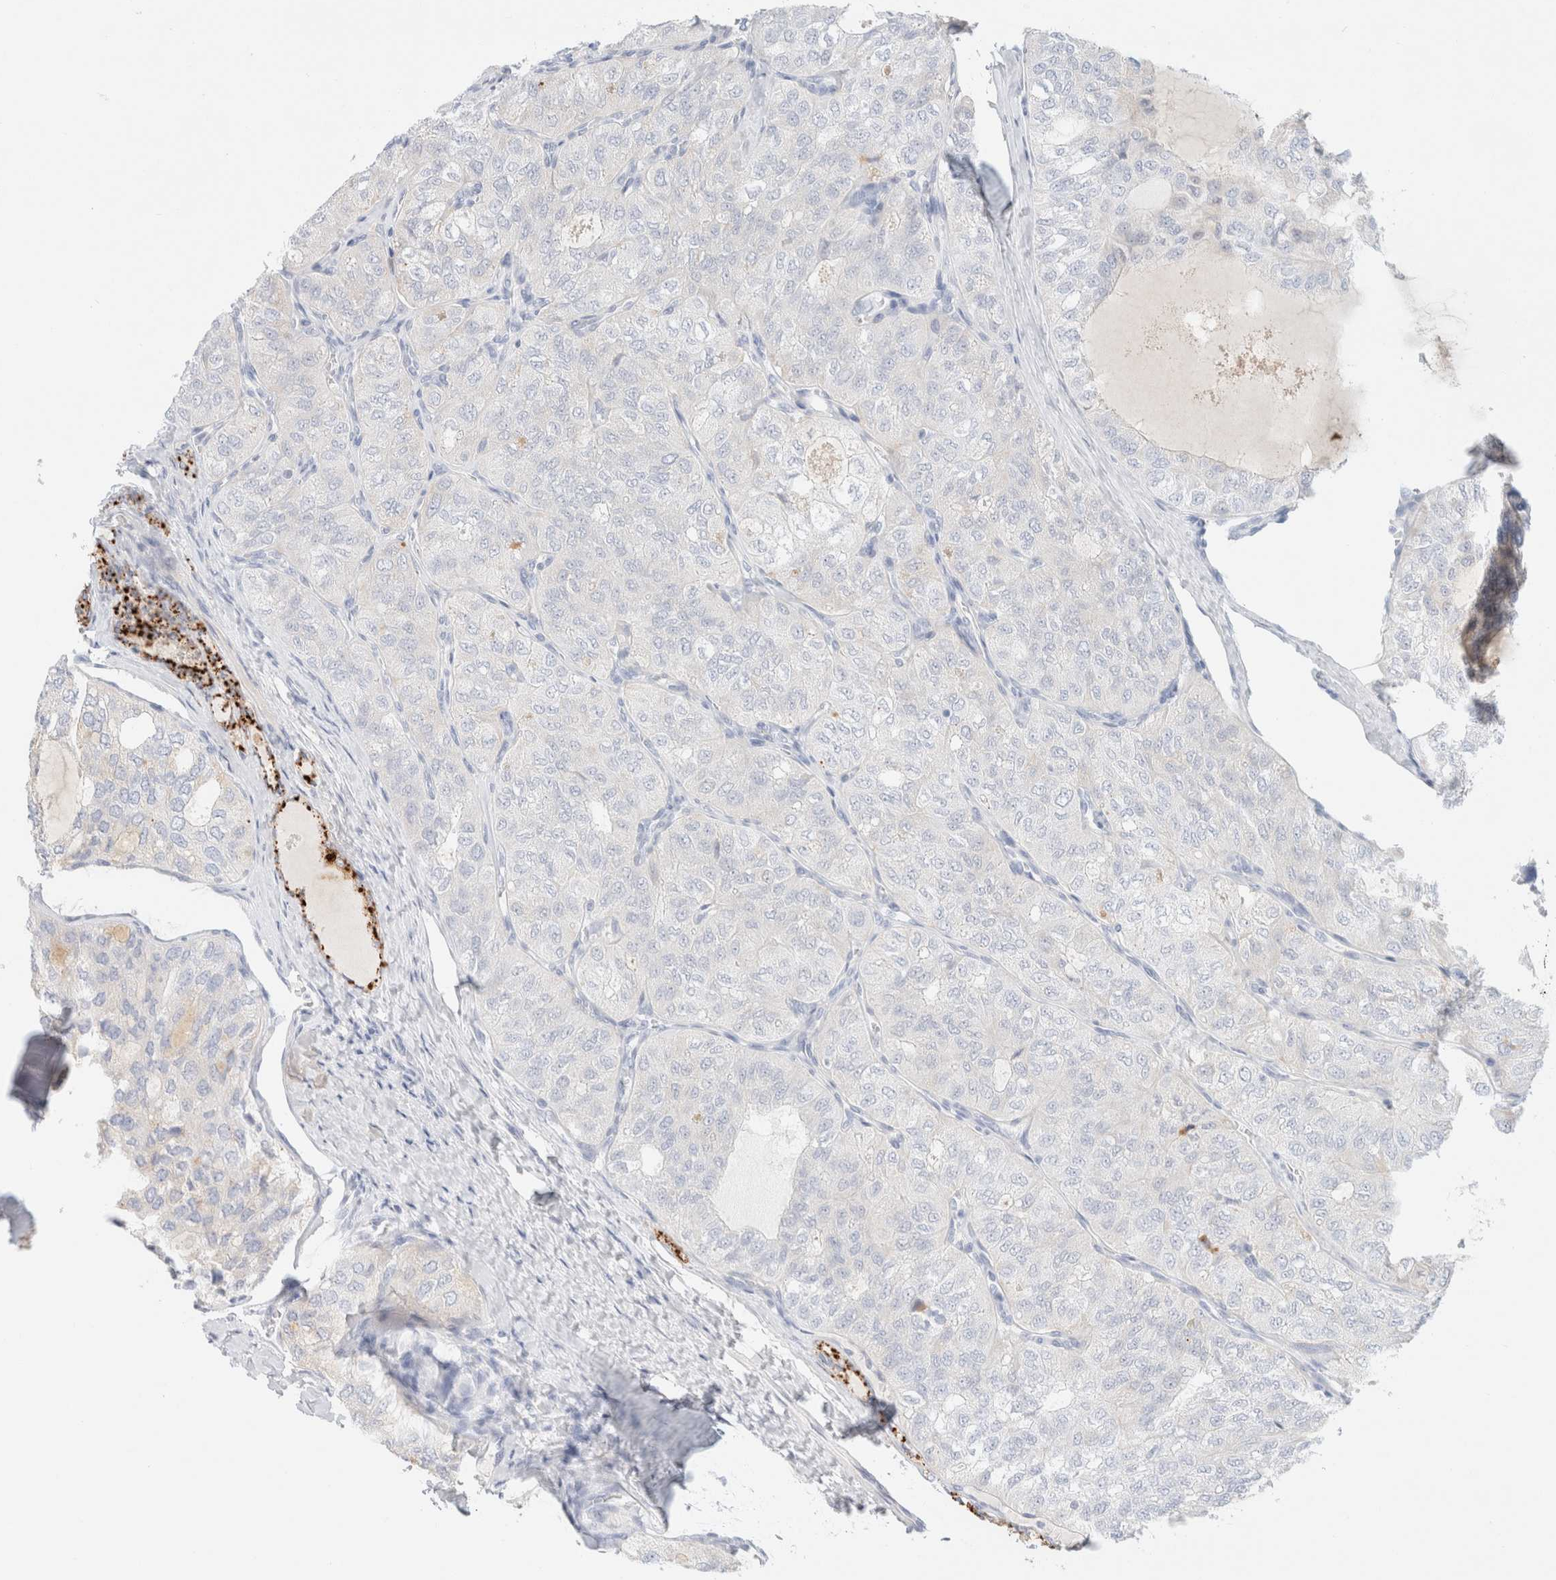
{"staining": {"intensity": "negative", "quantity": "none", "location": "none"}, "tissue": "thyroid cancer", "cell_type": "Tumor cells", "image_type": "cancer", "snomed": [{"axis": "morphology", "description": "Follicular adenoma carcinoma, NOS"}, {"axis": "topography", "description": "Thyroid gland"}], "caption": "Immunohistochemistry image of neoplastic tissue: follicular adenoma carcinoma (thyroid) stained with DAB reveals no significant protein positivity in tumor cells. (DAB immunohistochemistry, high magnification).", "gene": "CPQ", "patient": {"sex": "male", "age": 75}}